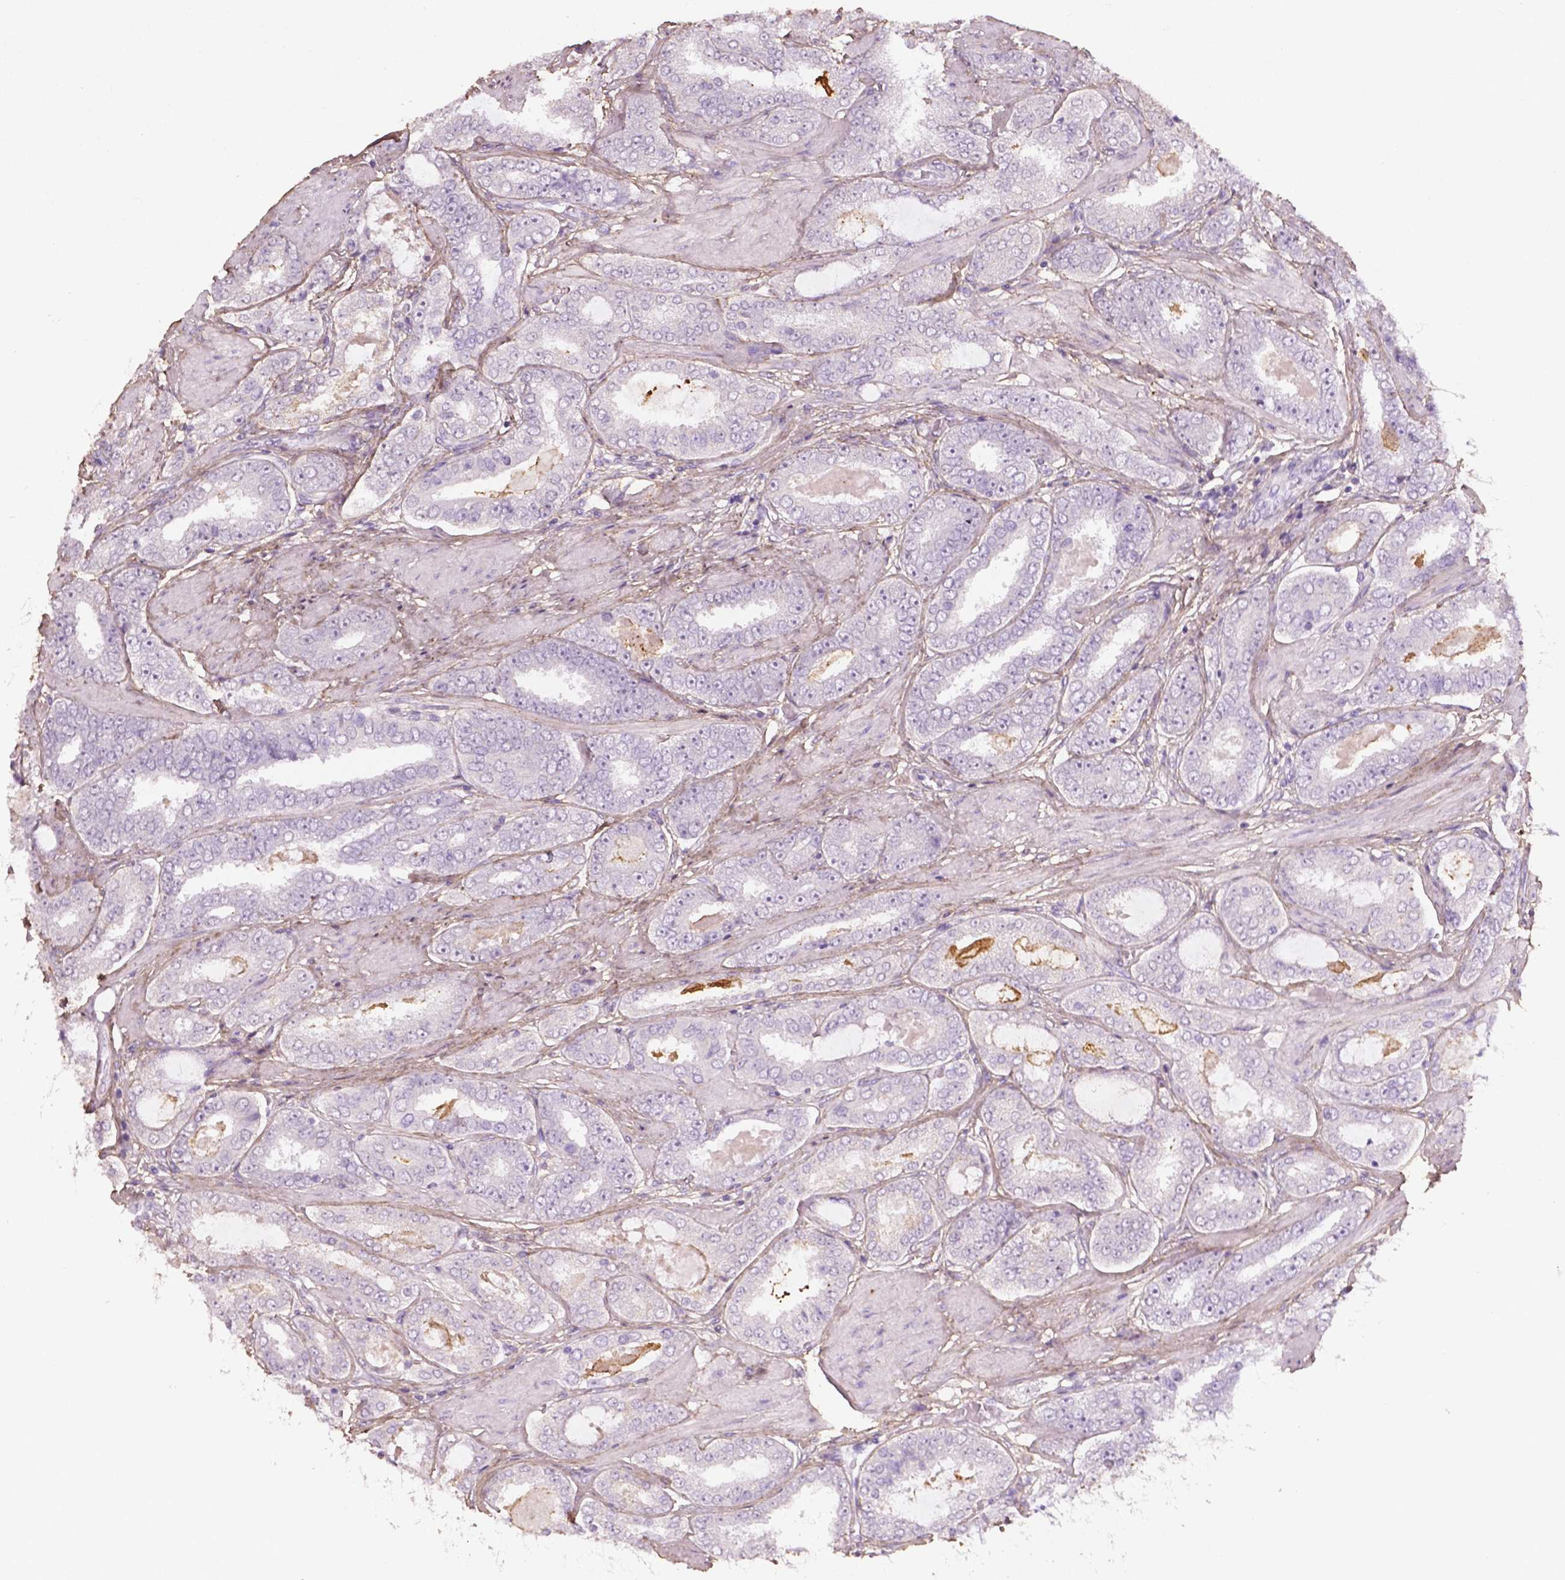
{"staining": {"intensity": "negative", "quantity": "none", "location": "none"}, "tissue": "prostate cancer", "cell_type": "Tumor cells", "image_type": "cancer", "snomed": [{"axis": "morphology", "description": "Adenocarcinoma, High grade"}, {"axis": "topography", "description": "Prostate"}], "caption": "This is an IHC histopathology image of human high-grade adenocarcinoma (prostate). There is no expression in tumor cells.", "gene": "DLG2", "patient": {"sex": "male", "age": 63}}